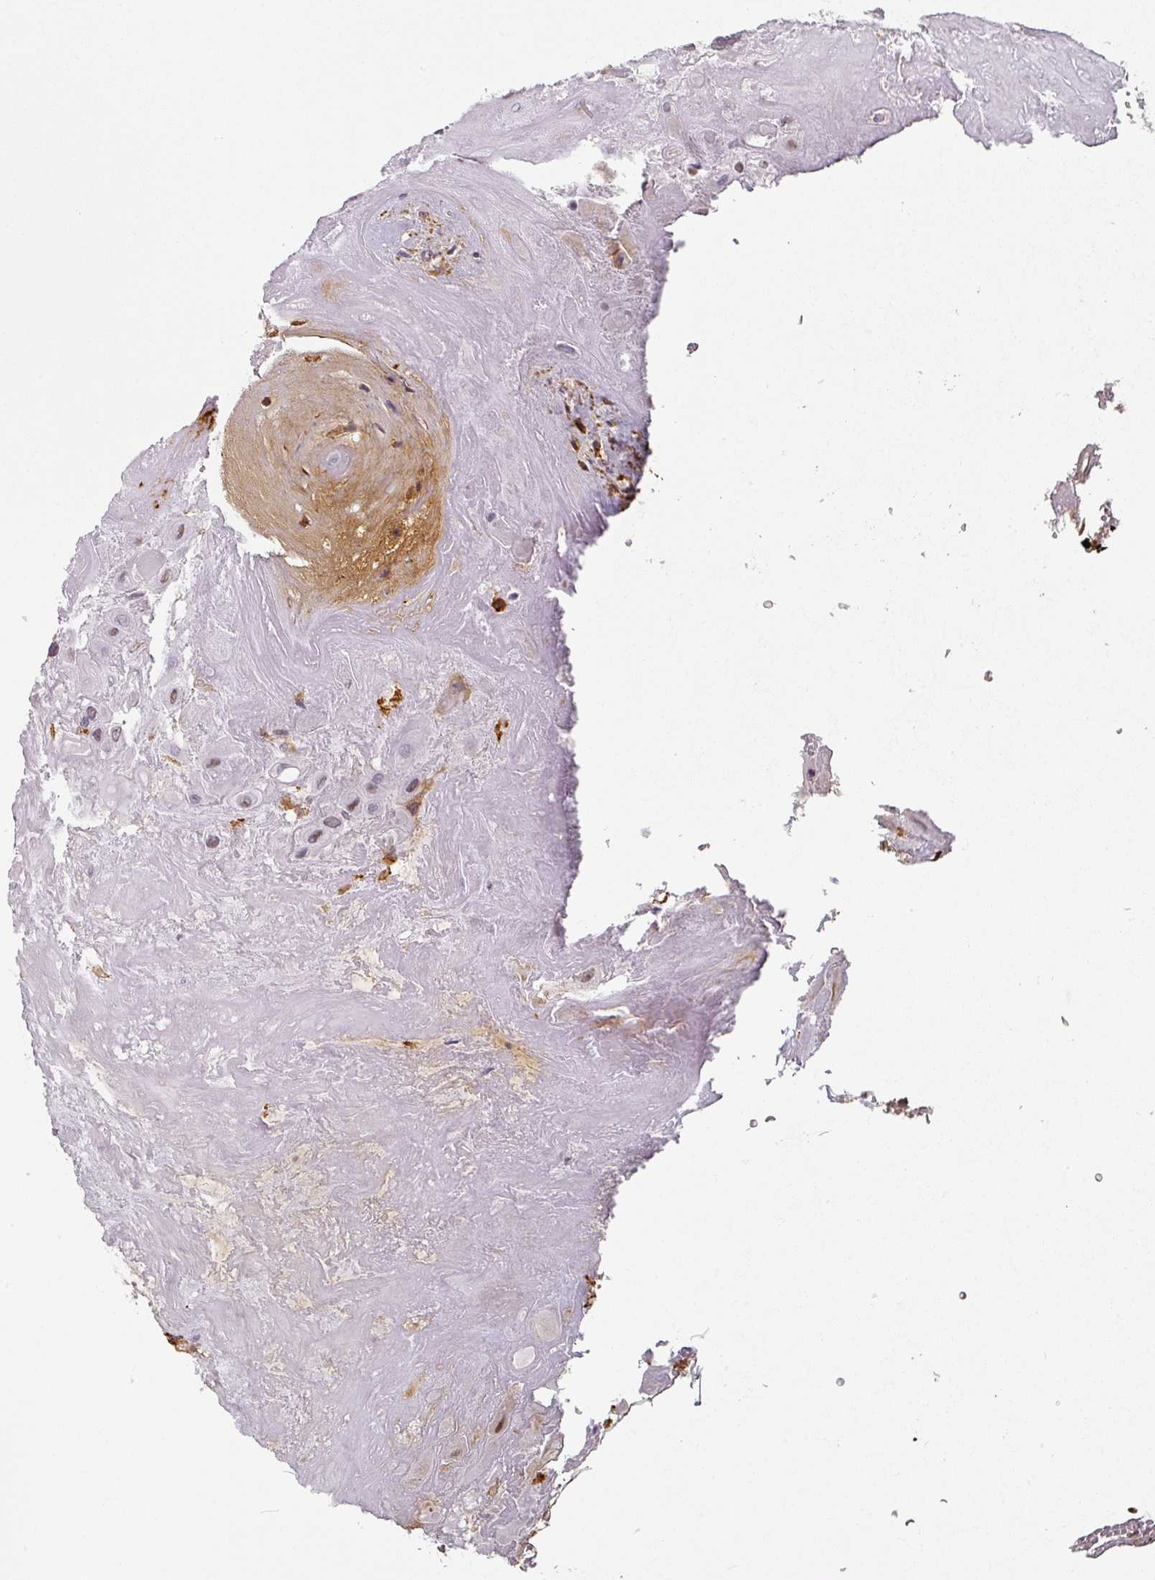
{"staining": {"intensity": "negative", "quantity": "none", "location": "none"}, "tissue": "placenta", "cell_type": "Decidual cells", "image_type": "normal", "snomed": [{"axis": "morphology", "description": "Normal tissue, NOS"}, {"axis": "topography", "description": "Placenta"}], "caption": "Decidual cells are negative for brown protein staining in benign placenta. Brightfield microscopy of IHC stained with DAB (3,3'-diaminobenzidine) (brown) and hematoxylin (blue), captured at high magnification.", "gene": "C1QB", "patient": {"sex": "female", "age": 32}}